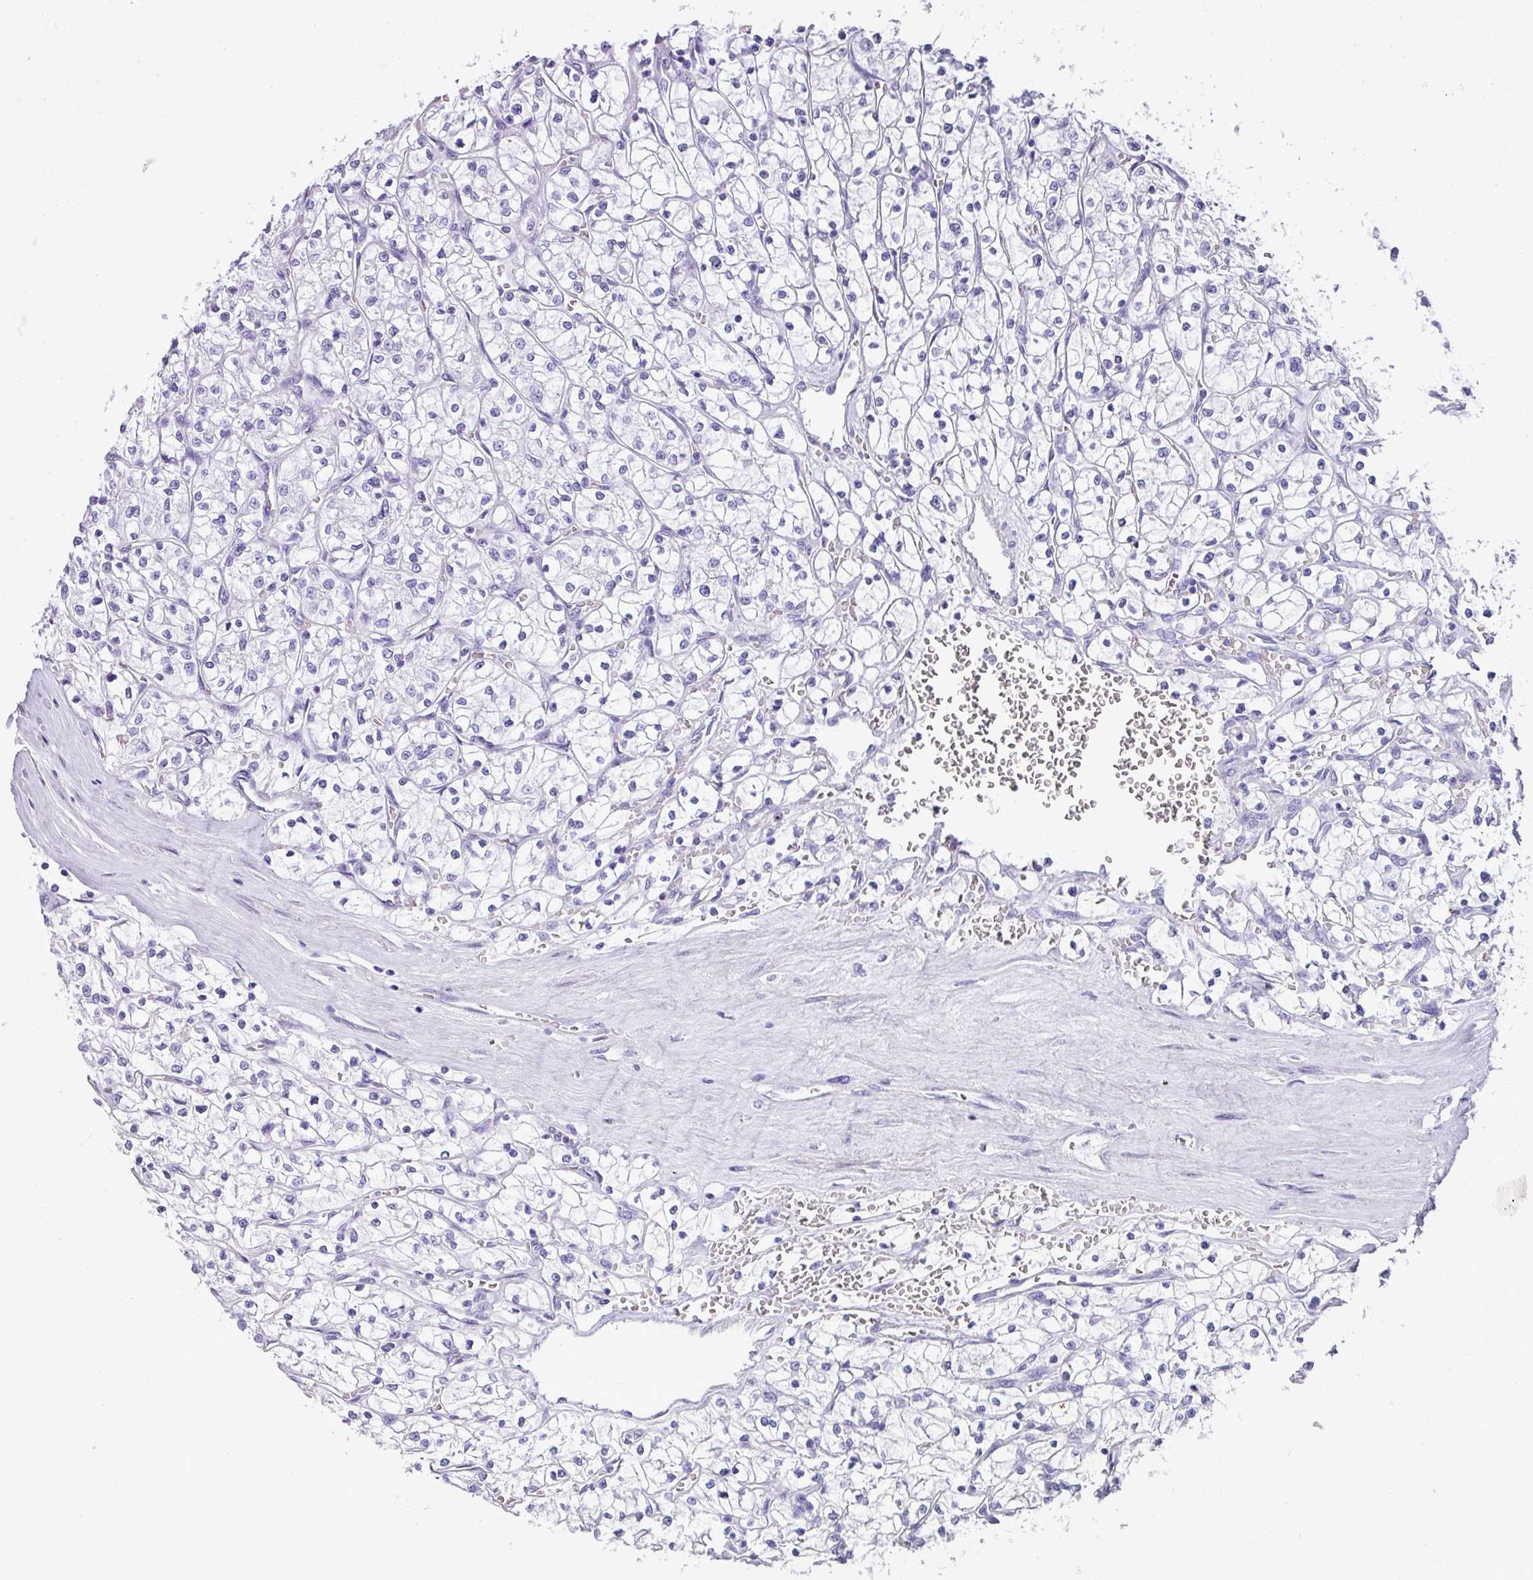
{"staining": {"intensity": "negative", "quantity": "none", "location": "none"}, "tissue": "renal cancer", "cell_type": "Tumor cells", "image_type": "cancer", "snomed": [{"axis": "morphology", "description": "Adenocarcinoma, NOS"}, {"axis": "topography", "description": "Kidney"}], "caption": "High power microscopy histopathology image of an immunohistochemistry image of adenocarcinoma (renal), revealing no significant staining in tumor cells.", "gene": "TNP1", "patient": {"sex": "female", "age": 64}}